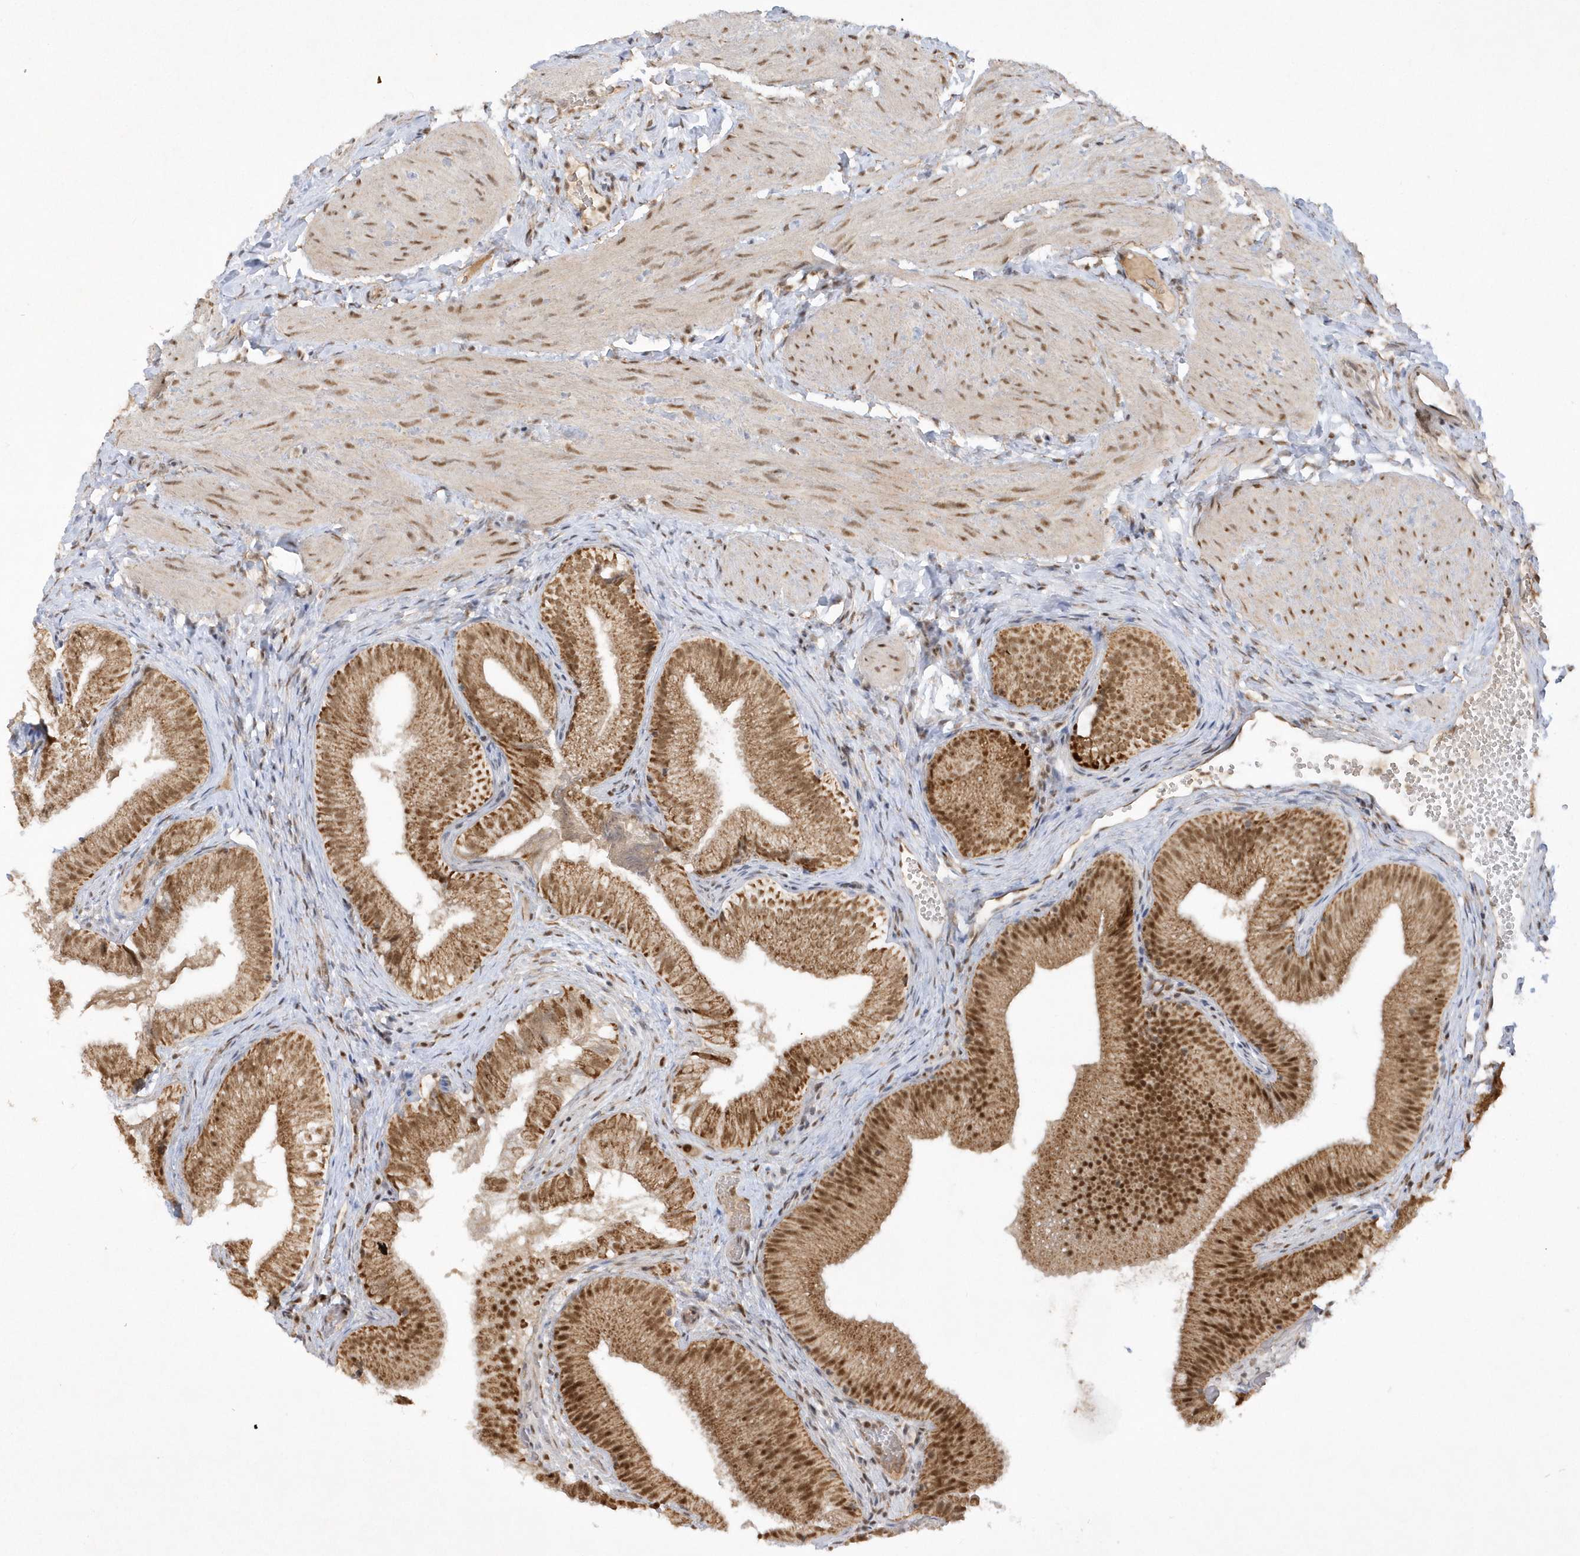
{"staining": {"intensity": "strong", "quantity": ">75%", "location": "cytoplasmic/membranous,nuclear"}, "tissue": "gallbladder", "cell_type": "Glandular cells", "image_type": "normal", "snomed": [{"axis": "morphology", "description": "Normal tissue, NOS"}, {"axis": "topography", "description": "Gallbladder"}], "caption": "Strong cytoplasmic/membranous,nuclear positivity for a protein is seen in approximately >75% of glandular cells of benign gallbladder using IHC.", "gene": "CPSF3", "patient": {"sex": "female", "age": 30}}